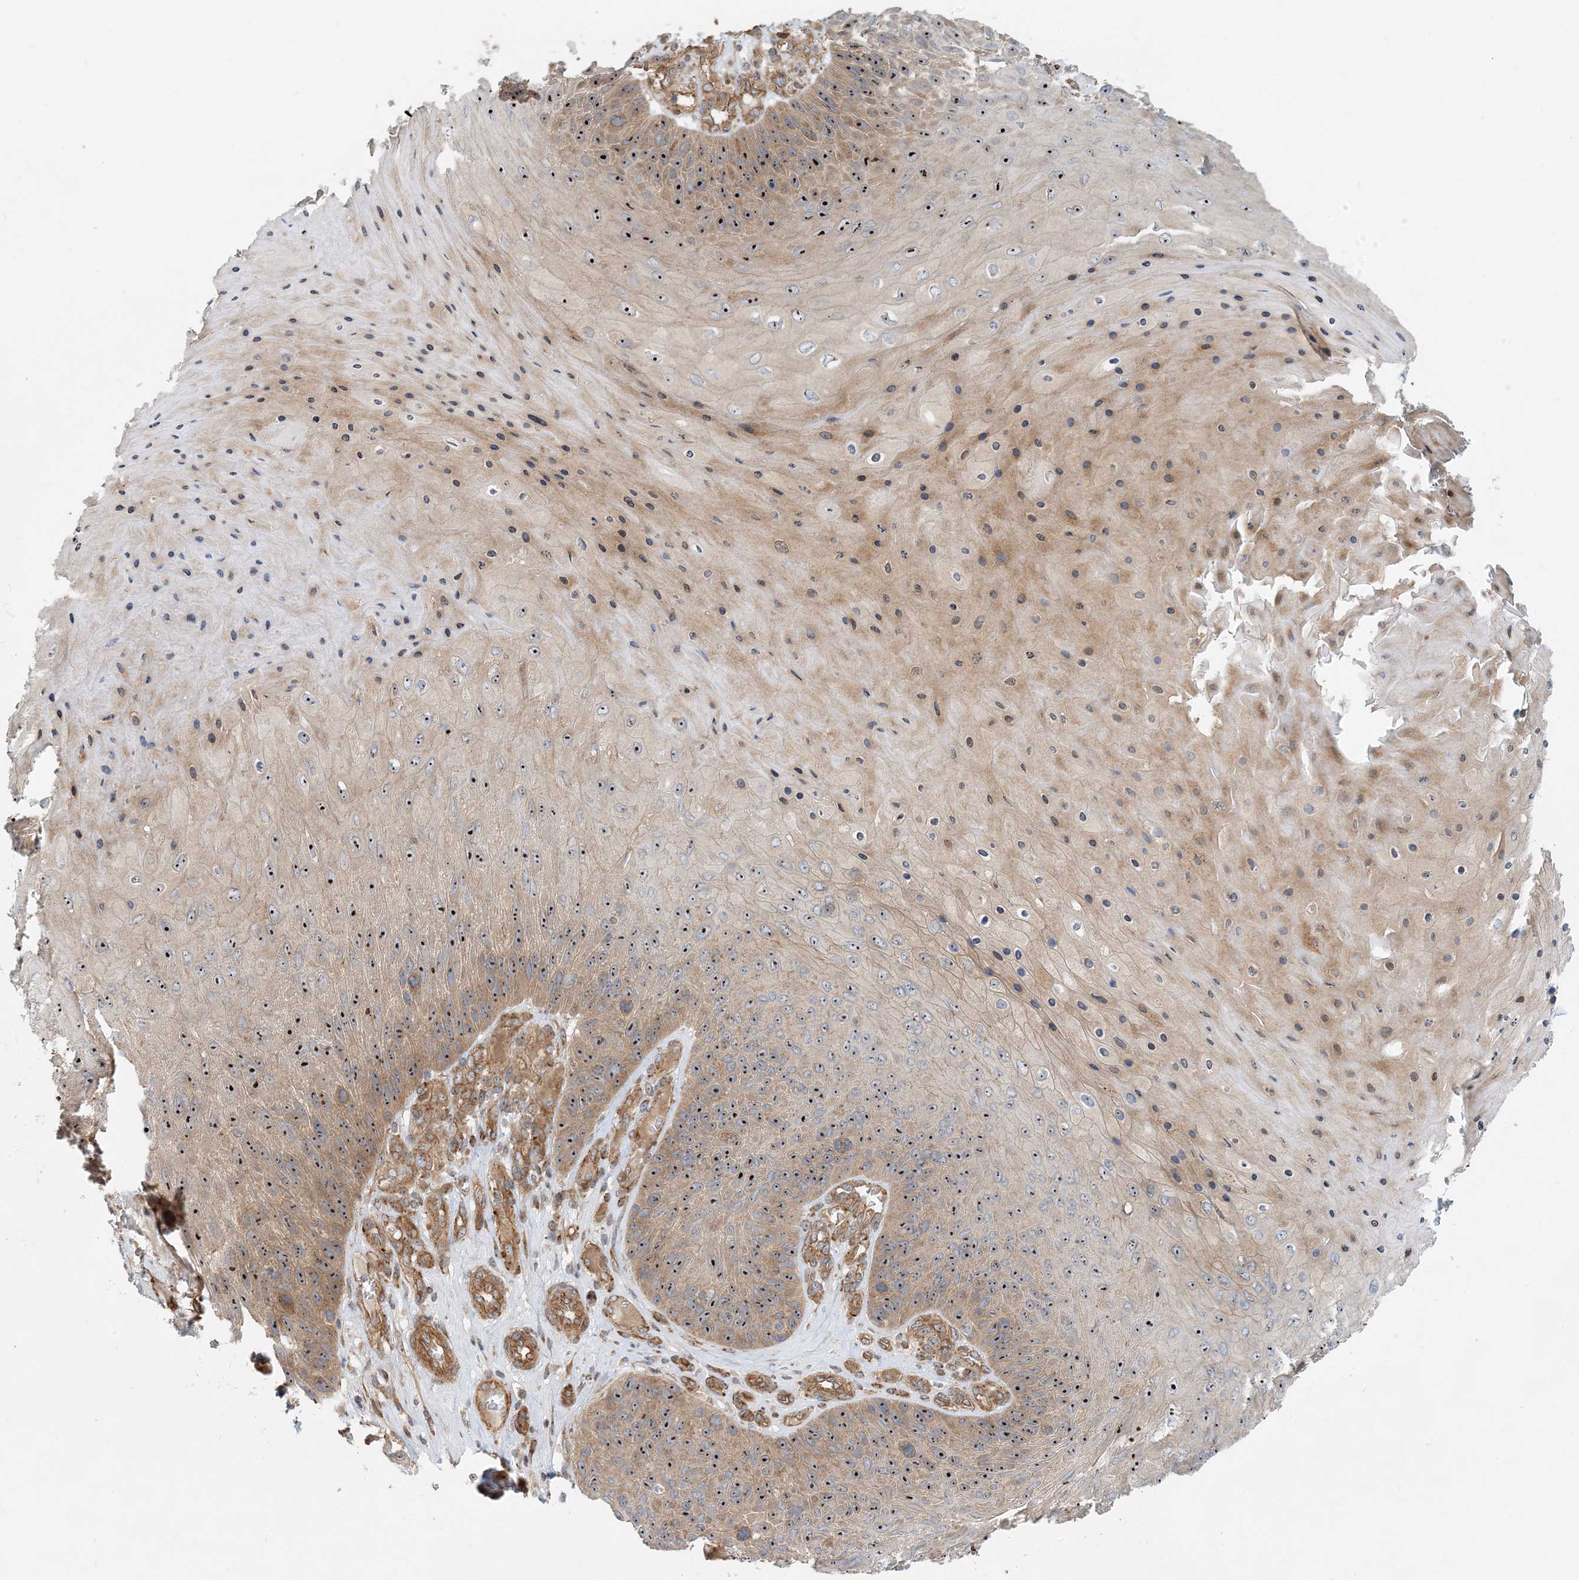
{"staining": {"intensity": "moderate", "quantity": "25%-75%", "location": "cytoplasmic/membranous,nuclear"}, "tissue": "skin cancer", "cell_type": "Tumor cells", "image_type": "cancer", "snomed": [{"axis": "morphology", "description": "Squamous cell carcinoma, NOS"}, {"axis": "topography", "description": "Skin"}], "caption": "Immunohistochemical staining of human squamous cell carcinoma (skin) displays medium levels of moderate cytoplasmic/membranous and nuclear staining in approximately 25%-75% of tumor cells. The staining was performed using DAB, with brown indicating positive protein expression. Nuclei are stained blue with hematoxylin.", "gene": "MYL5", "patient": {"sex": "female", "age": 88}}